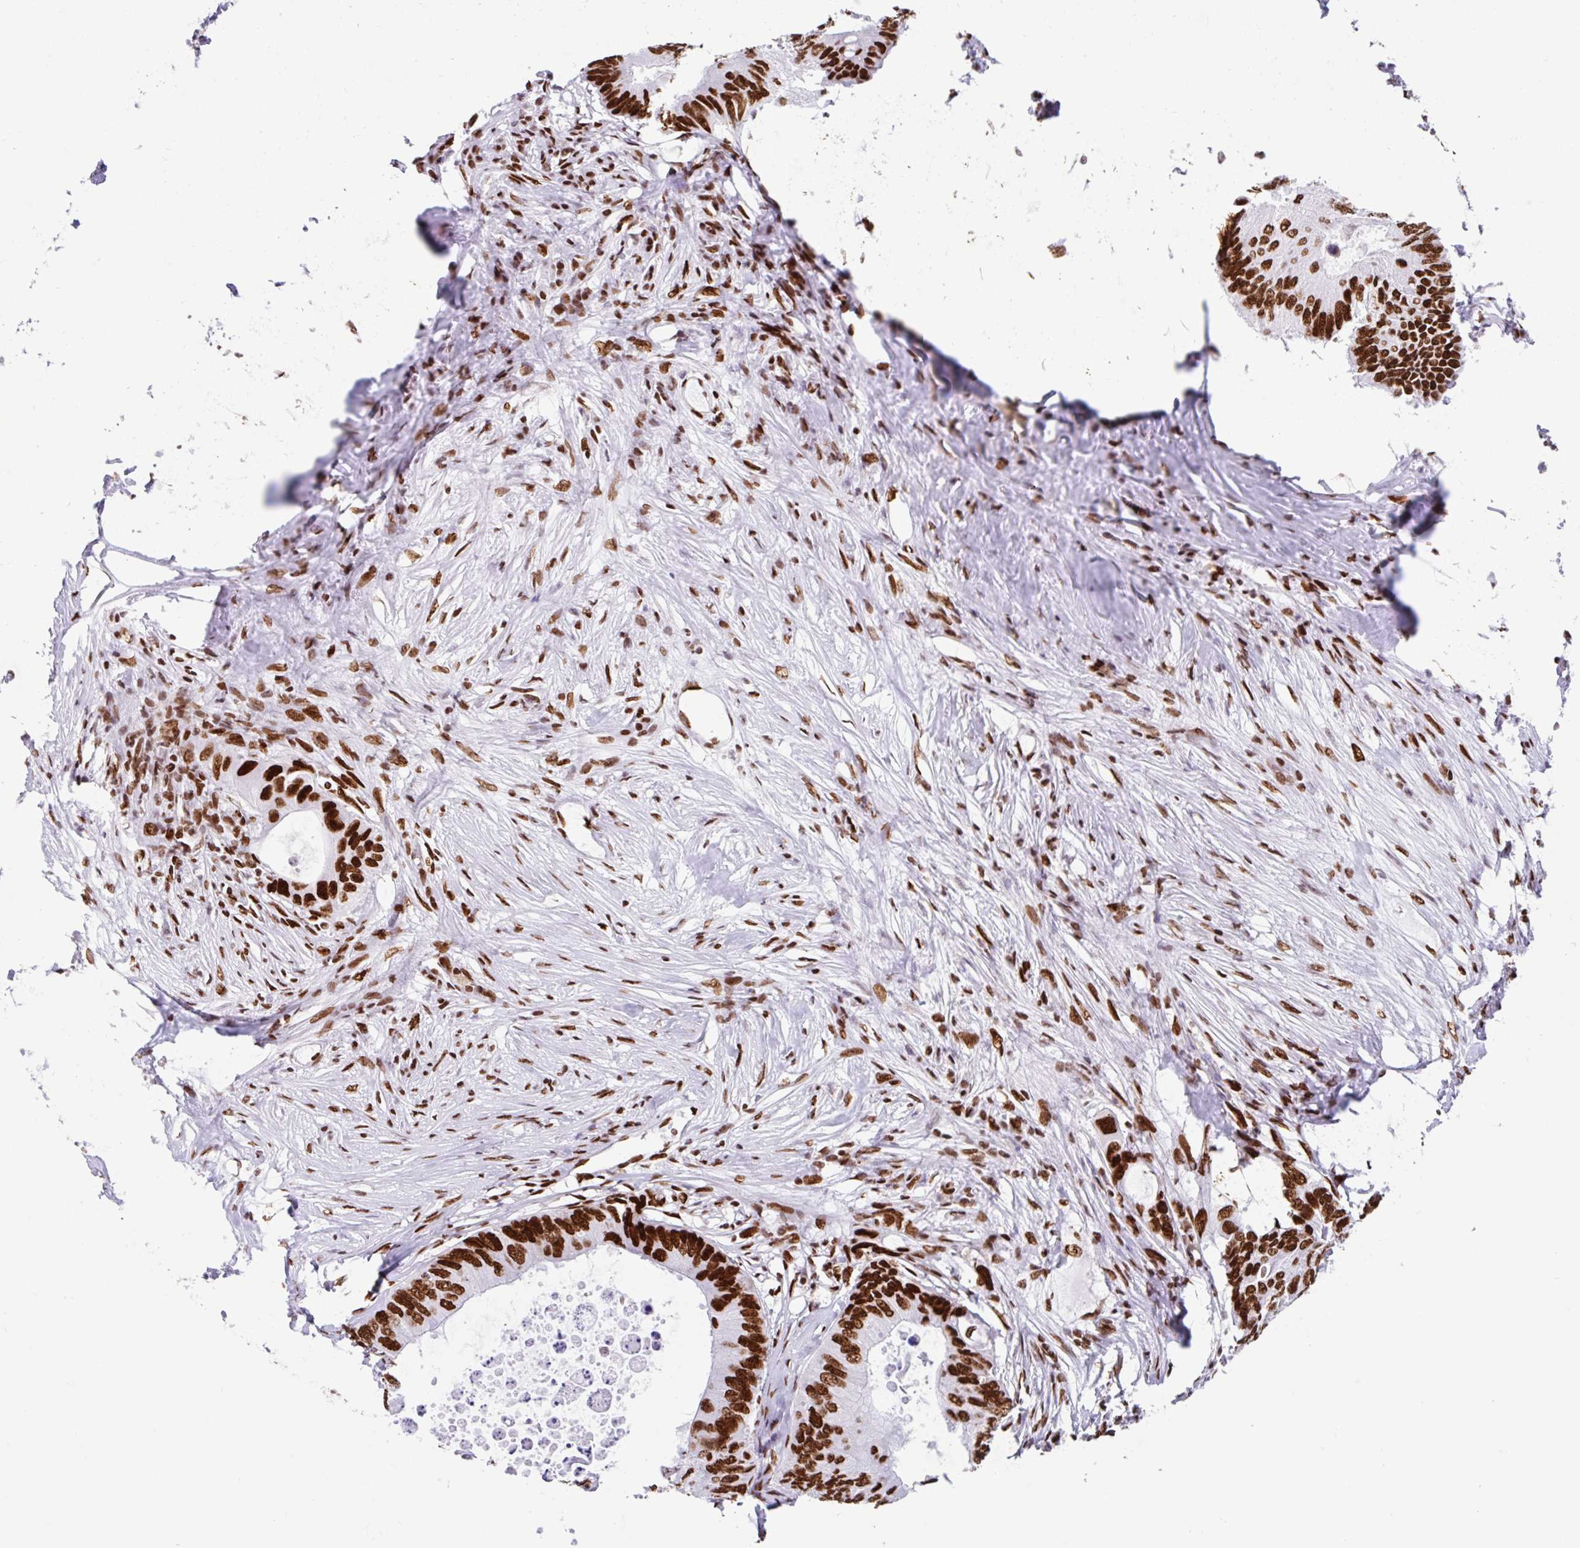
{"staining": {"intensity": "strong", "quantity": ">75%", "location": "nuclear"}, "tissue": "colorectal cancer", "cell_type": "Tumor cells", "image_type": "cancer", "snomed": [{"axis": "morphology", "description": "Adenocarcinoma, NOS"}, {"axis": "topography", "description": "Colon"}], "caption": "A high amount of strong nuclear expression is seen in approximately >75% of tumor cells in colorectal cancer tissue.", "gene": "KHDRBS1", "patient": {"sex": "male", "age": 71}}